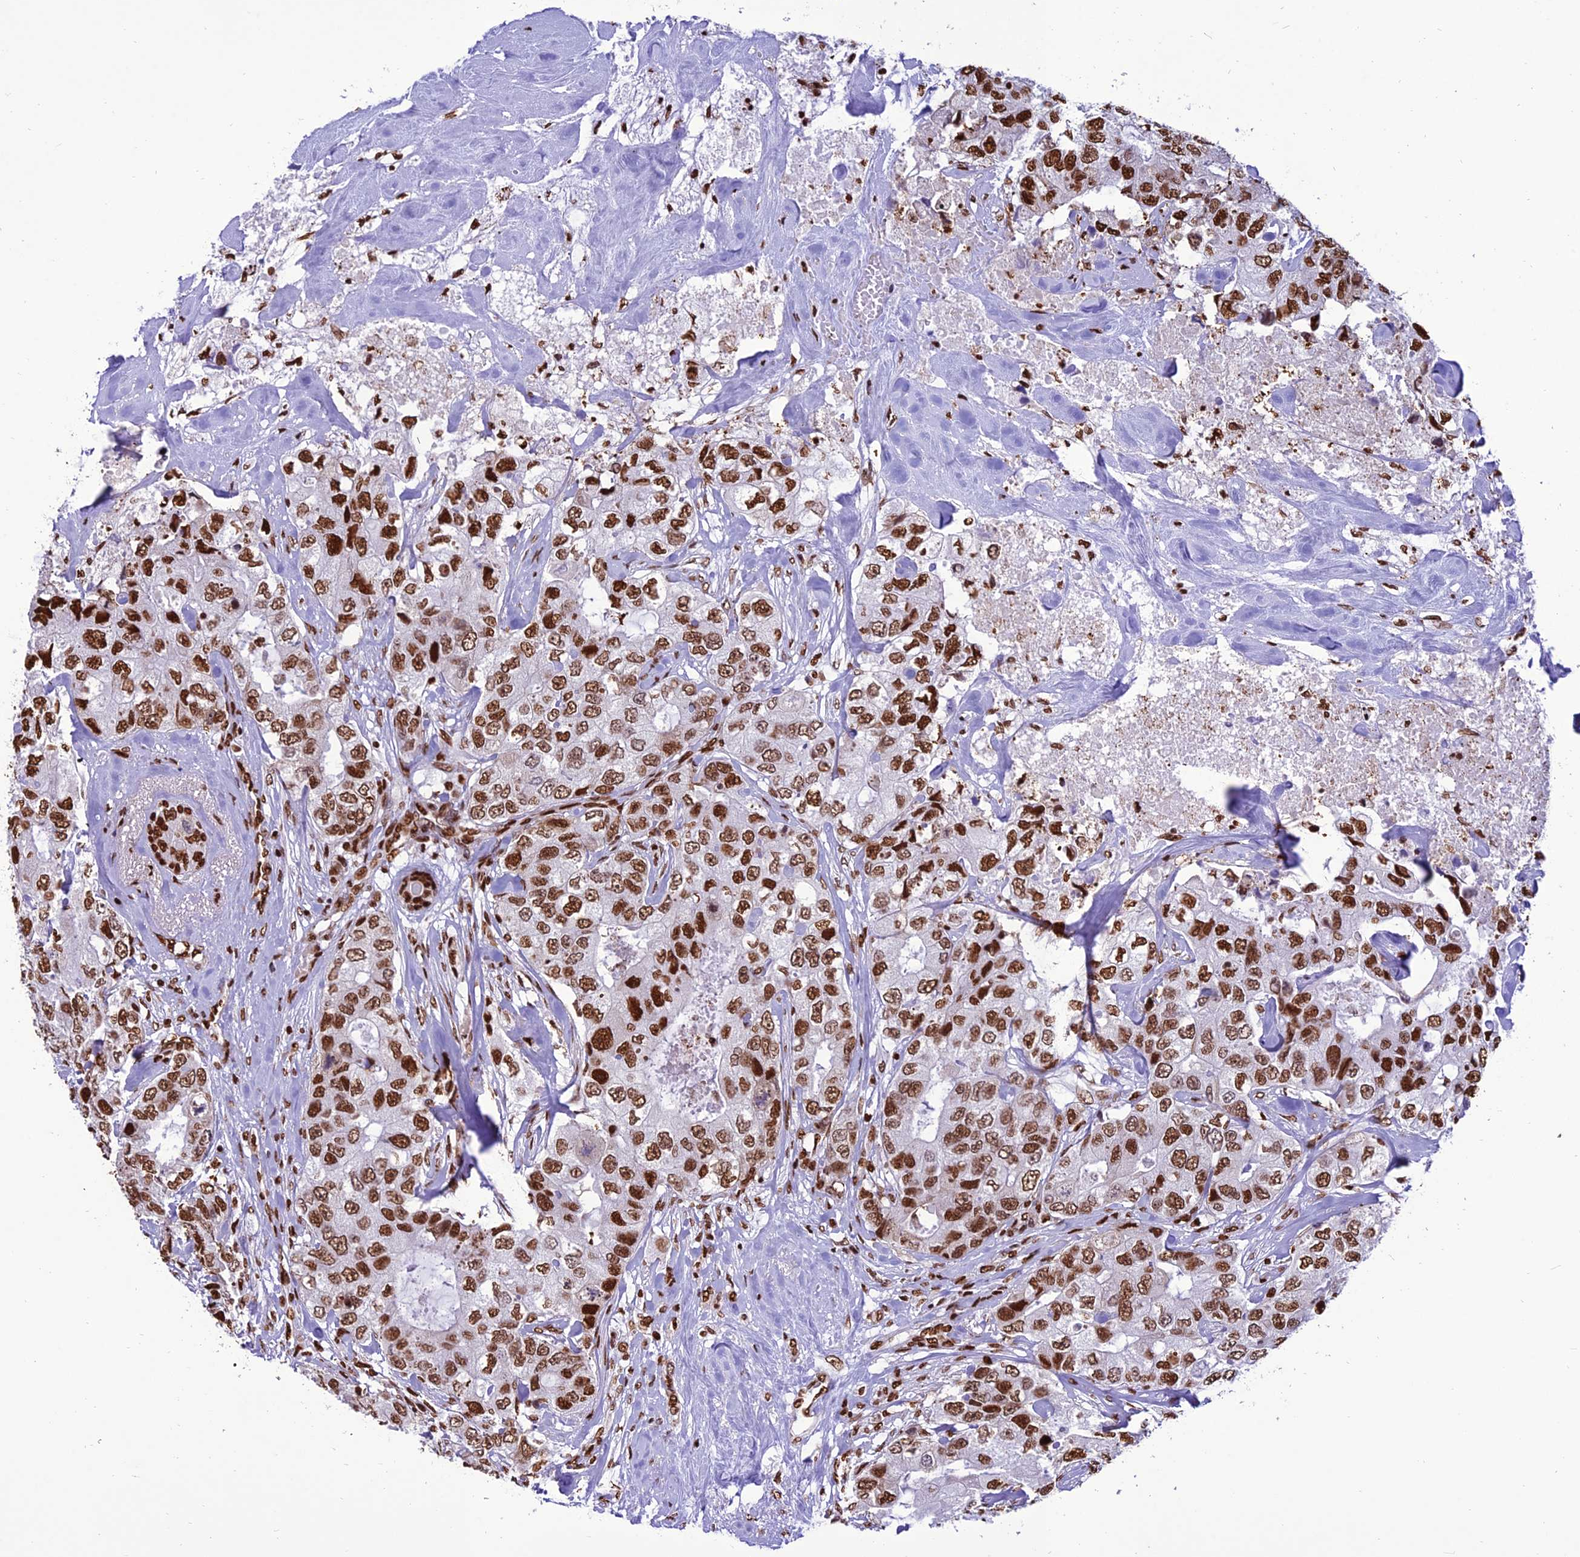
{"staining": {"intensity": "strong", "quantity": ">75%", "location": "nuclear"}, "tissue": "breast cancer", "cell_type": "Tumor cells", "image_type": "cancer", "snomed": [{"axis": "morphology", "description": "Duct carcinoma"}, {"axis": "topography", "description": "Breast"}], "caption": "Tumor cells exhibit high levels of strong nuclear expression in about >75% of cells in breast cancer. Using DAB (3,3'-diaminobenzidine) (brown) and hematoxylin (blue) stains, captured at high magnification using brightfield microscopy.", "gene": "INO80E", "patient": {"sex": "female", "age": 62}}